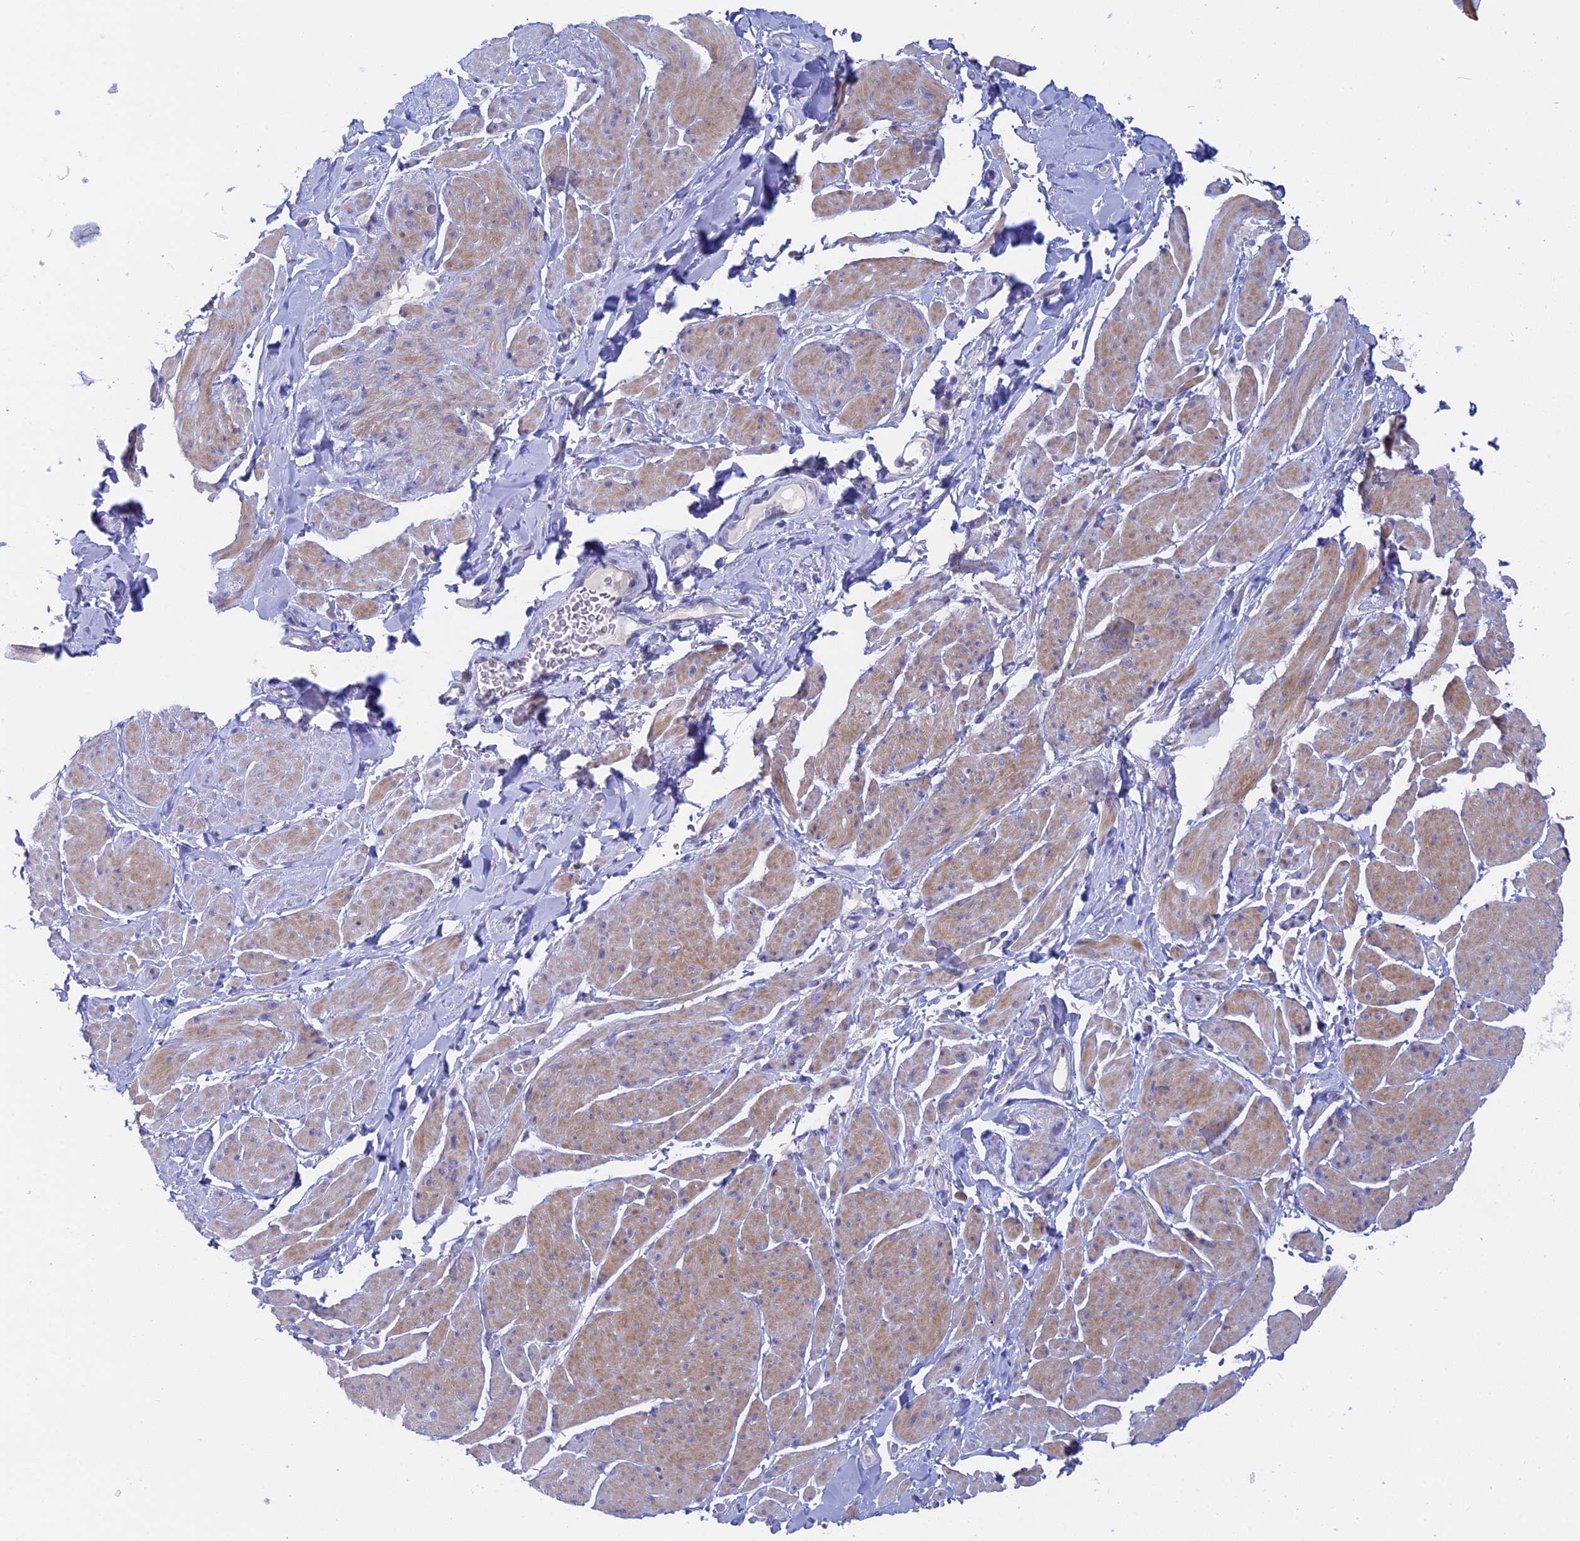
{"staining": {"intensity": "weak", "quantity": "25%-75%", "location": "cytoplasmic/membranous"}, "tissue": "smooth muscle", "cell_type": "Smooth muscle cells", "image_type": "normal", "snomed": [{"axis": "morphology", "description": "Normal tissue, NOS"}, {"axis": "topography", "description": "Smooth muscle"}, {"axis": "topography", "description": "Peripheral nerve tissue"}], "caption": "Protein expression analysis of unremarkable human smooth muscle reveals weak cytoplasmic/membranous staining in approximately 25%-75% of smooth muscle cells. The protein of interest is stained brown, and the nuclei are stained in blue (DAB (3,3'-diaminobenzidine) IHC with brightfield microscopy, high magnification).", "gene": "GLB1L", "patient": {"sex": "male", "age": 69}}